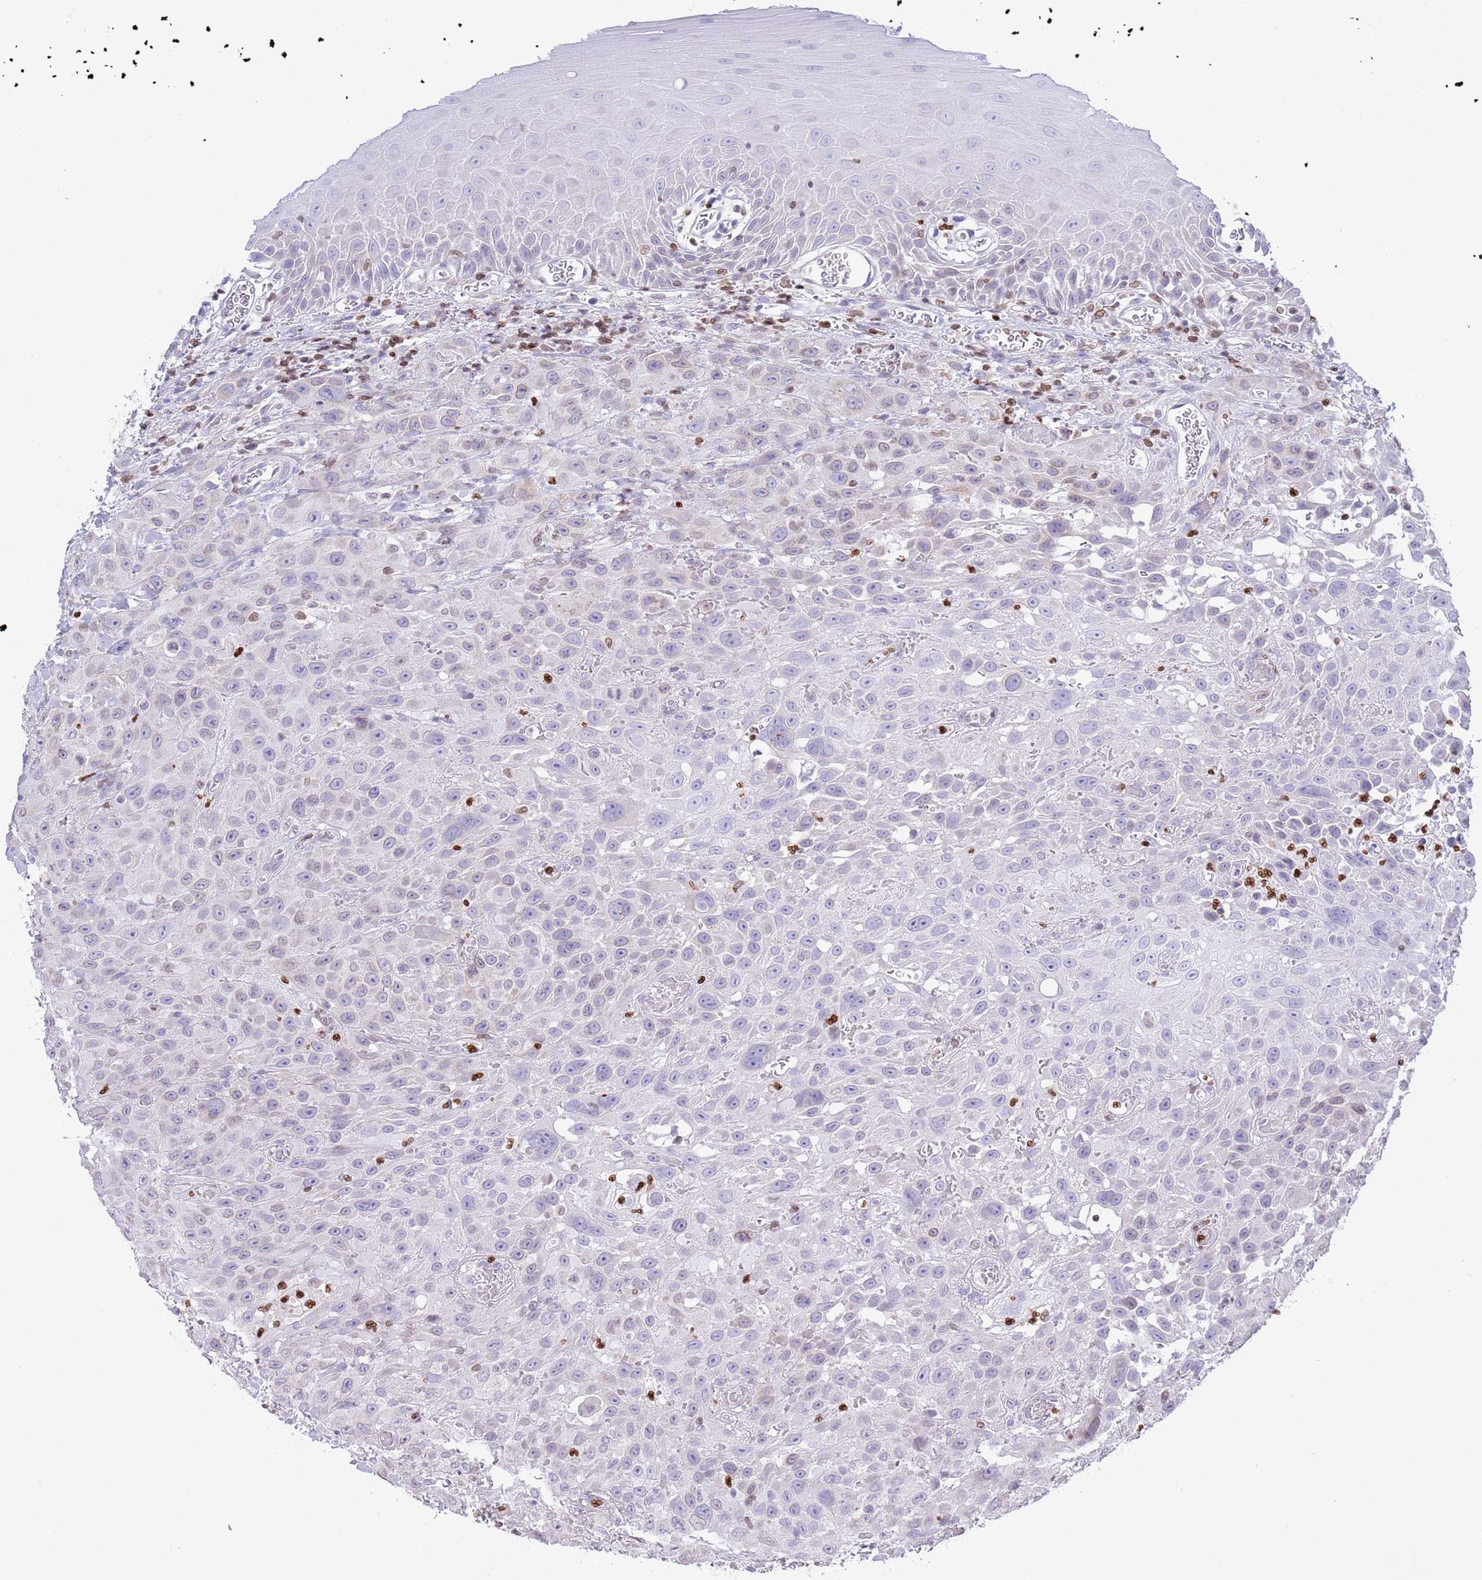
{"staining": {"intensity": "weak", "quantity": "<25%", "location": "nuclear"}, "tissue": "oral mucosa", "cell_type": "Squamous epithelial cells", "image_type": "normal", "snomed": [{"axis": "morphology", "description": "Normal tissue, NOS"}, {"axis": "topography", "description": "Oral tissue"}], "caption": "Immunohistochemistry photomicrograph of unremarkable oral mucosa stained for a protein (brown), which reveals no staining in squamous epithelial cells.", "gene": "LBR", "patient": {"sex": "female", "age": 70}}